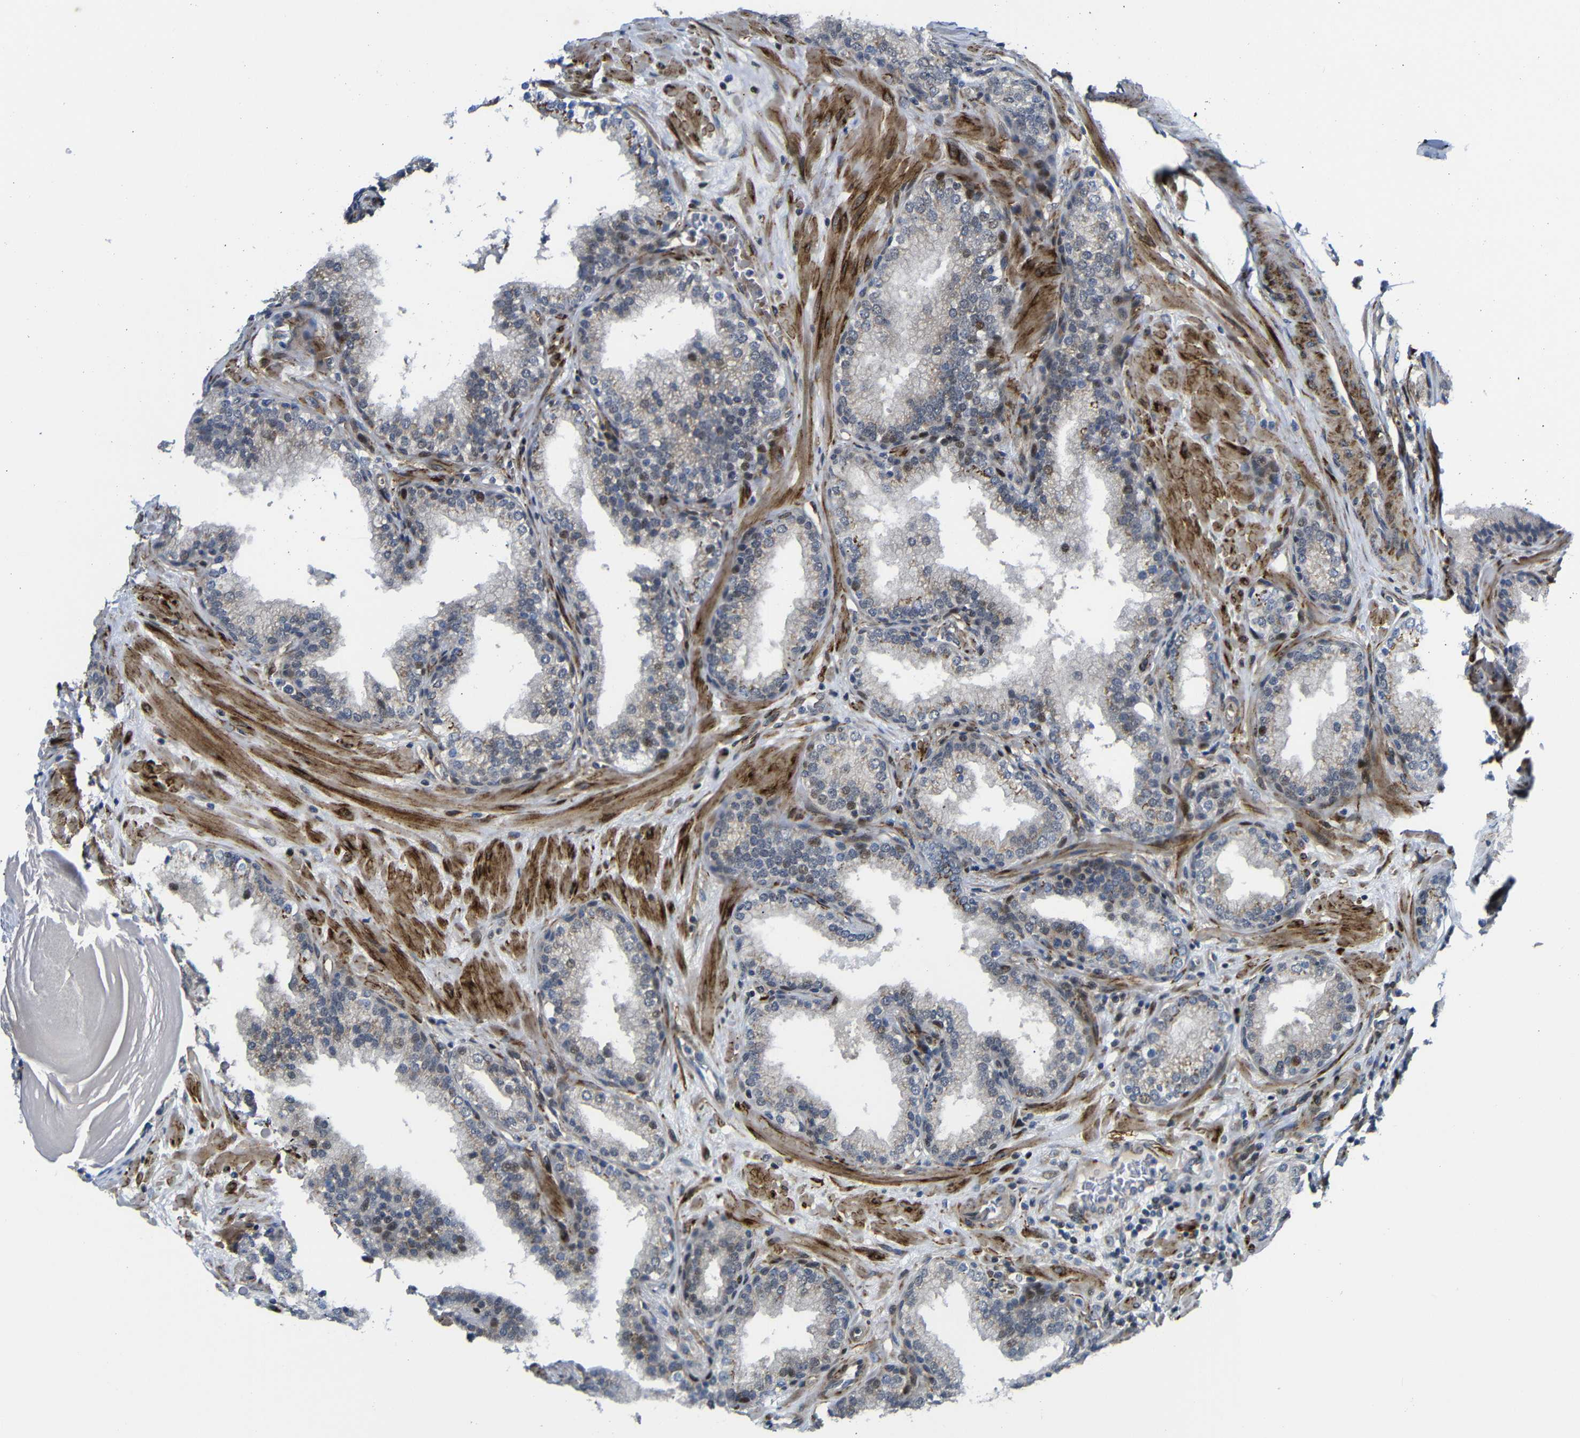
{"staining": {"intensity": "weak", "quantity": "<25%", "location": "cytoplasmic/membranous"}, "tissue": "prostate", "cell_type": "Glandular cells", "image_type": "normal", "snomed": [{"axis": "morphology", "description": "Normal tissue, NOS"}, {"axis": "topography", "description": "Prostate"}], "caption": "Glandular cells show no significant protein positivity in normal prostate. Nuclei are stained in blue.", "gene": "PARP14", "patient": {"sex": "male", "age": 51}}